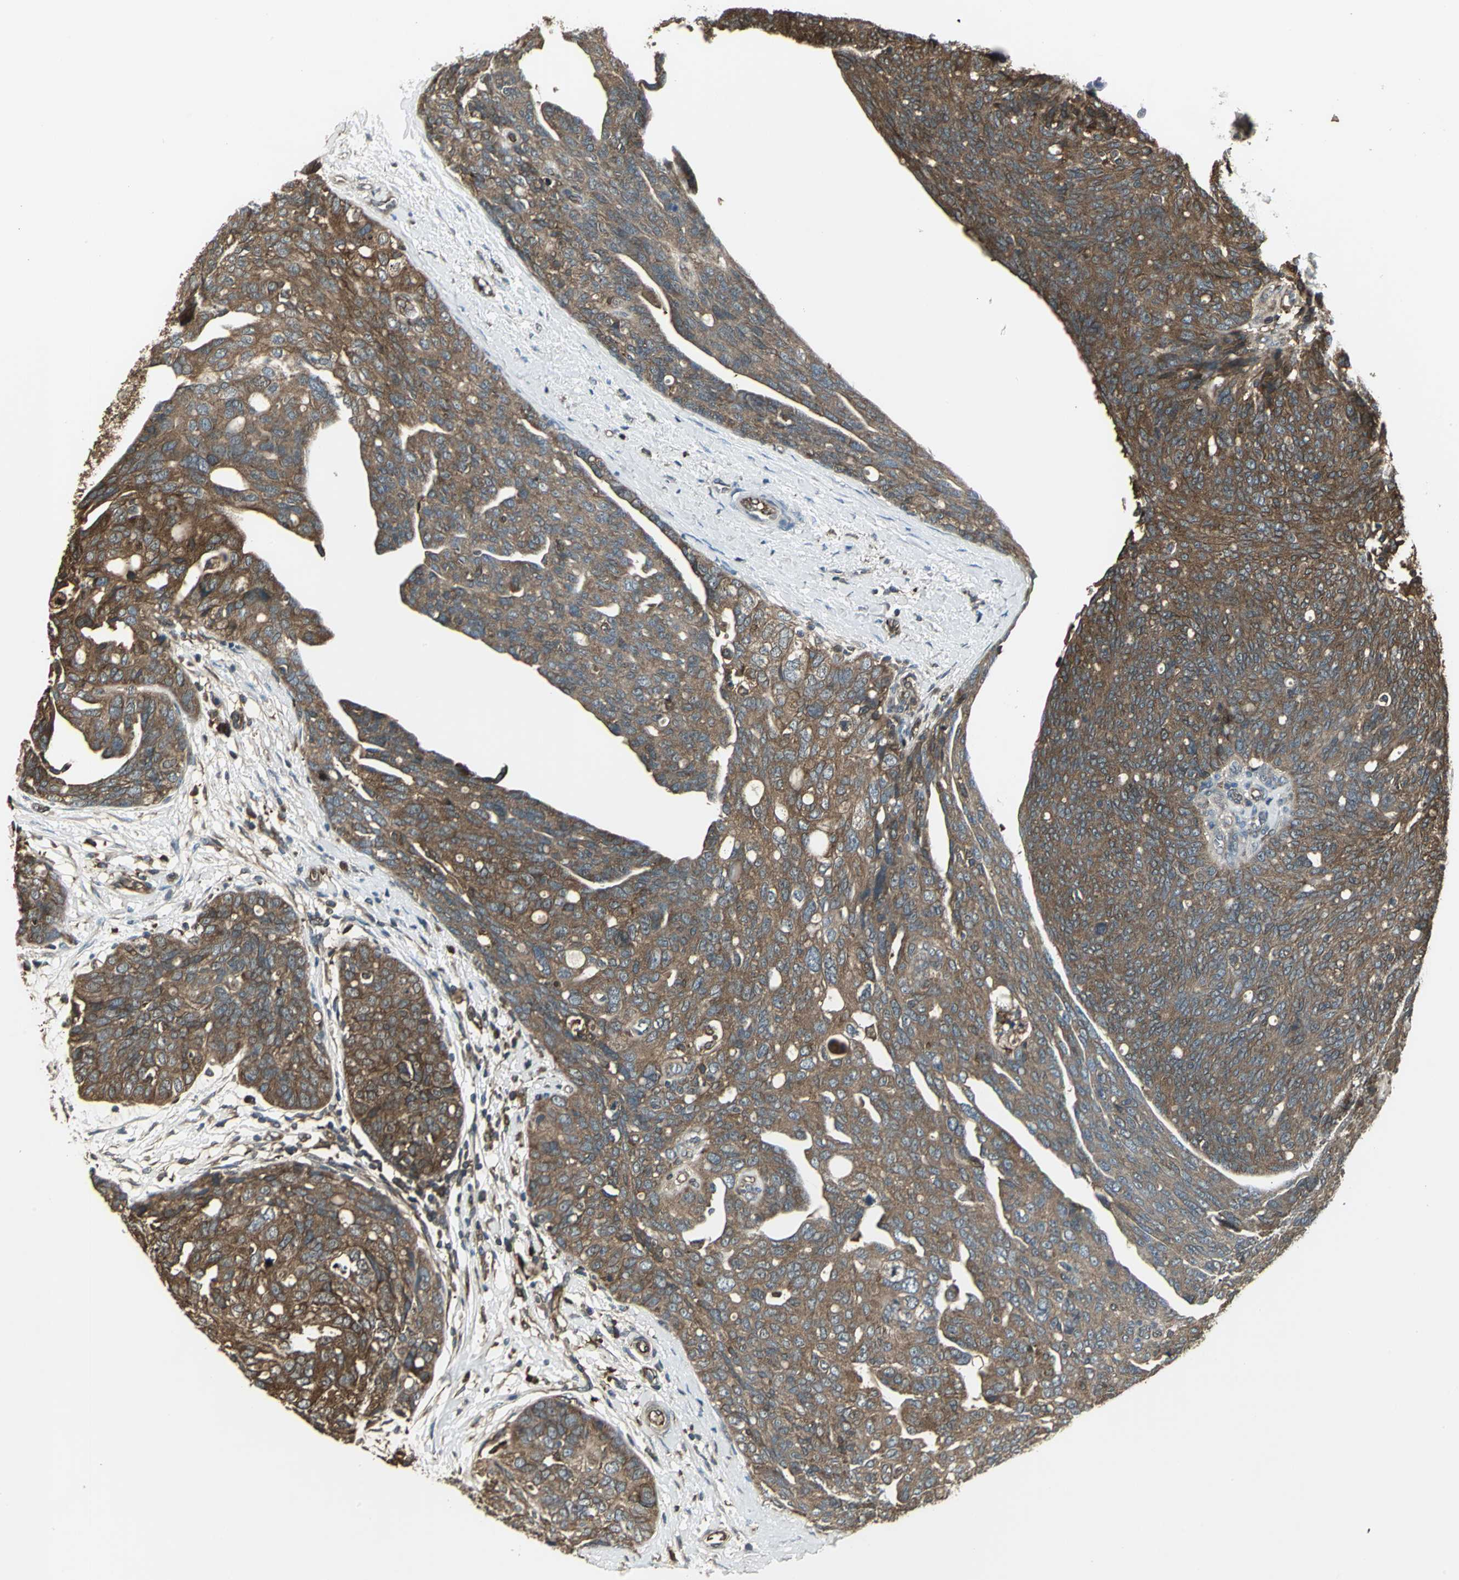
{"staining": {"intensity": "strong", "quantity": ">75%", "location": "cytoplasmic/membranous"}, "tissue": "ovarian cancer", "cell_type": "Tumor cells", "image_type": "cancer", "snomed": [{"axis": "morphology", "description": "Carcinoma, endometroid"}, {"axis": "topography", "description": "Ovary"}], "caption": "A photomicrograph showing strong cytoplasmic/membranous expression in approximately >75% of tumor cells in ovarian endometroid carcinoma, as visualized by brown immunohistochemical staining.", "gene": "PRXL2B", "patient": {"sex": "female", "age": 60}}